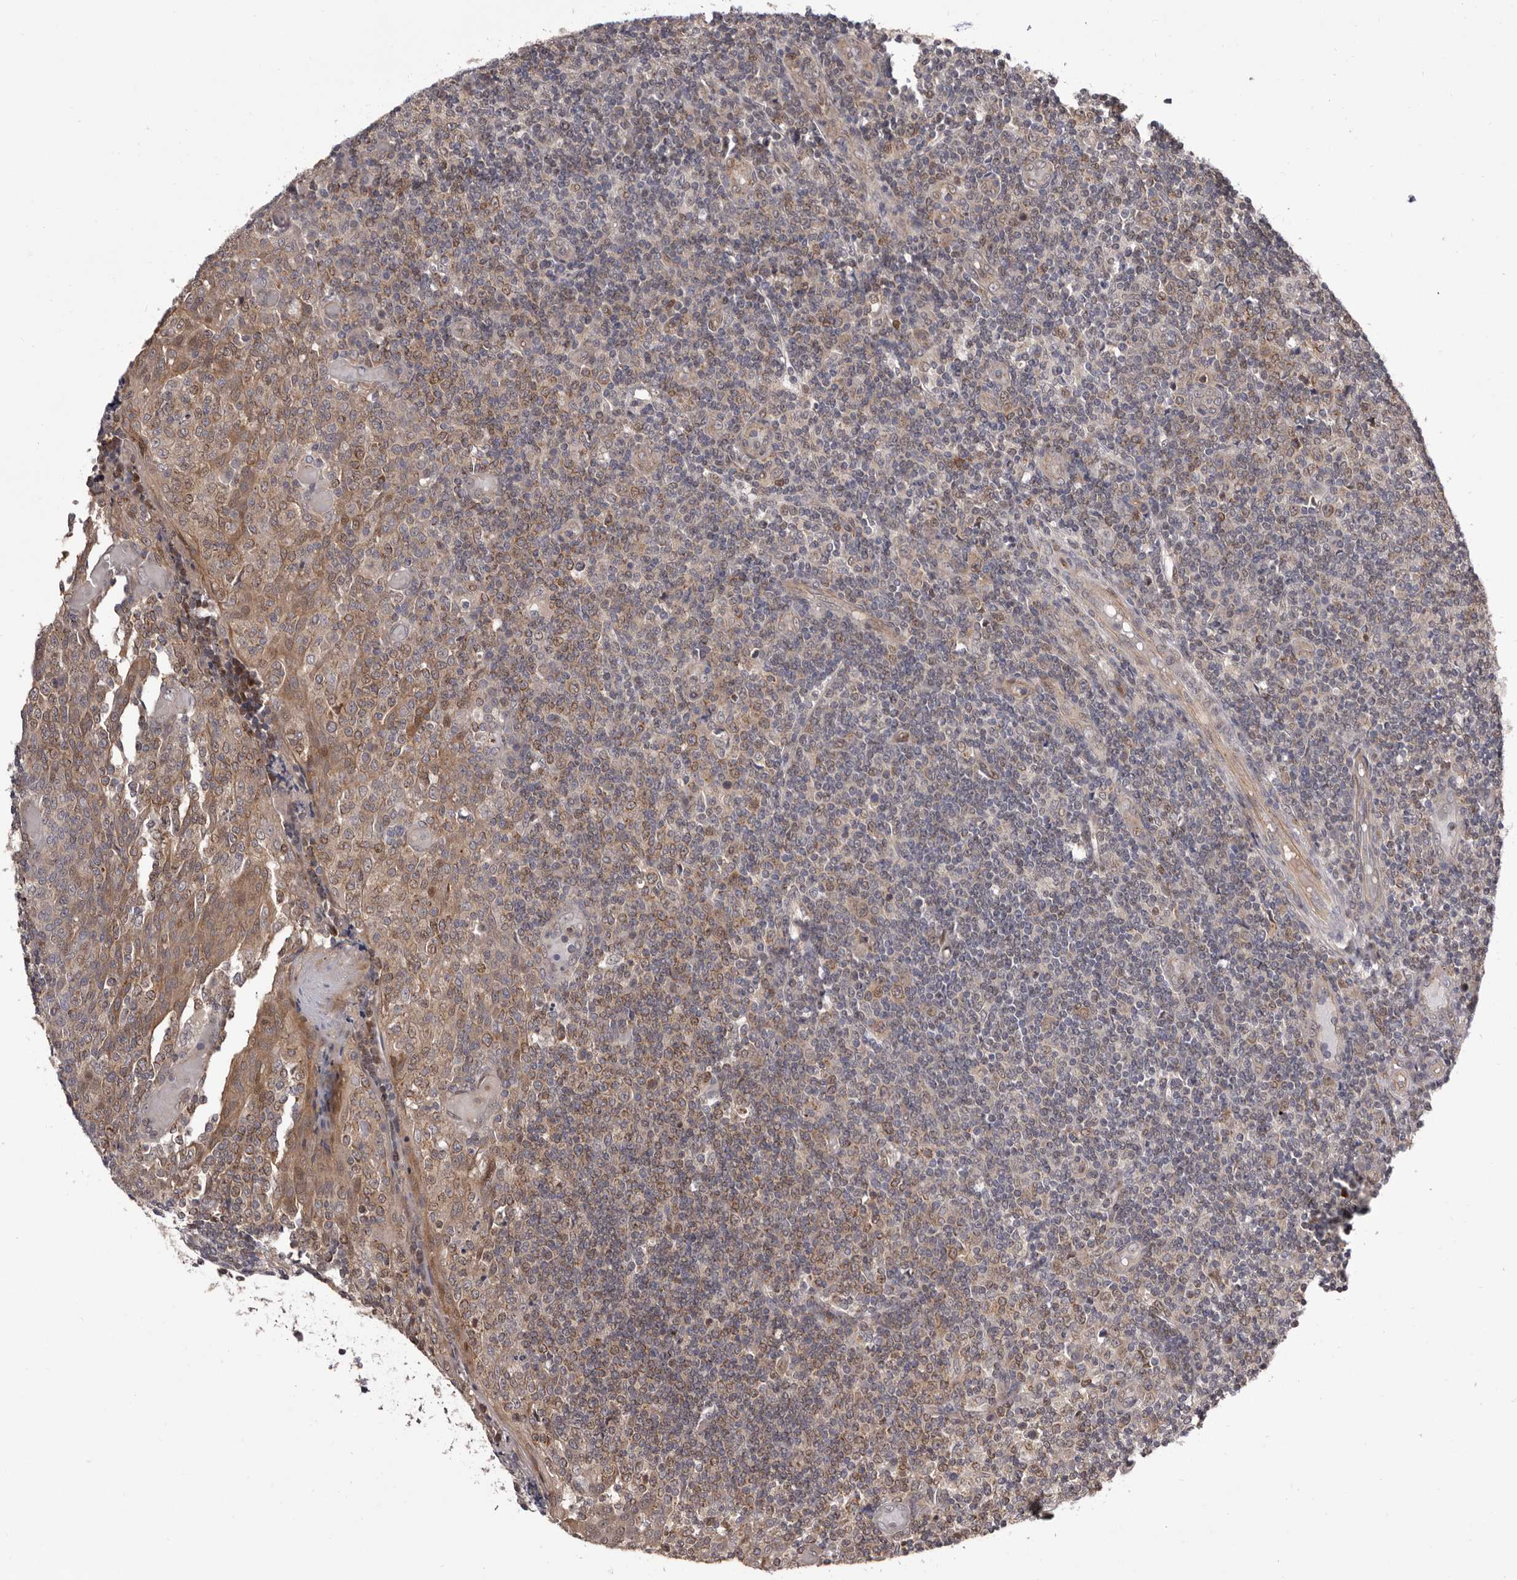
{"staining": {"intensity": "moderate", "quantity": ">75%", "location": "cytoplasmic/membranous"}, "tissue": "tonsil", "cell_type": "Germinal center cells", "image_type": "normal", "snomed": [{"axis": "morphology", "description": "Normal tissue, NOS"}, {"axis": "topography", "description": "Tonsil"}], "caption": "Germinal center cells show medium levels of moderate cytoplasmic/membranous staining in about >75% of cells in normal tonsil. The staining was performed using DAB (3,3'-diaminobenzidine) to visualize the protein expression in brown, while the nuclei were stained in blue with hematoxylin (Magnification: 20x).", "gene": "GLRX3", "patient": {"sex": "female", "age": 19}}